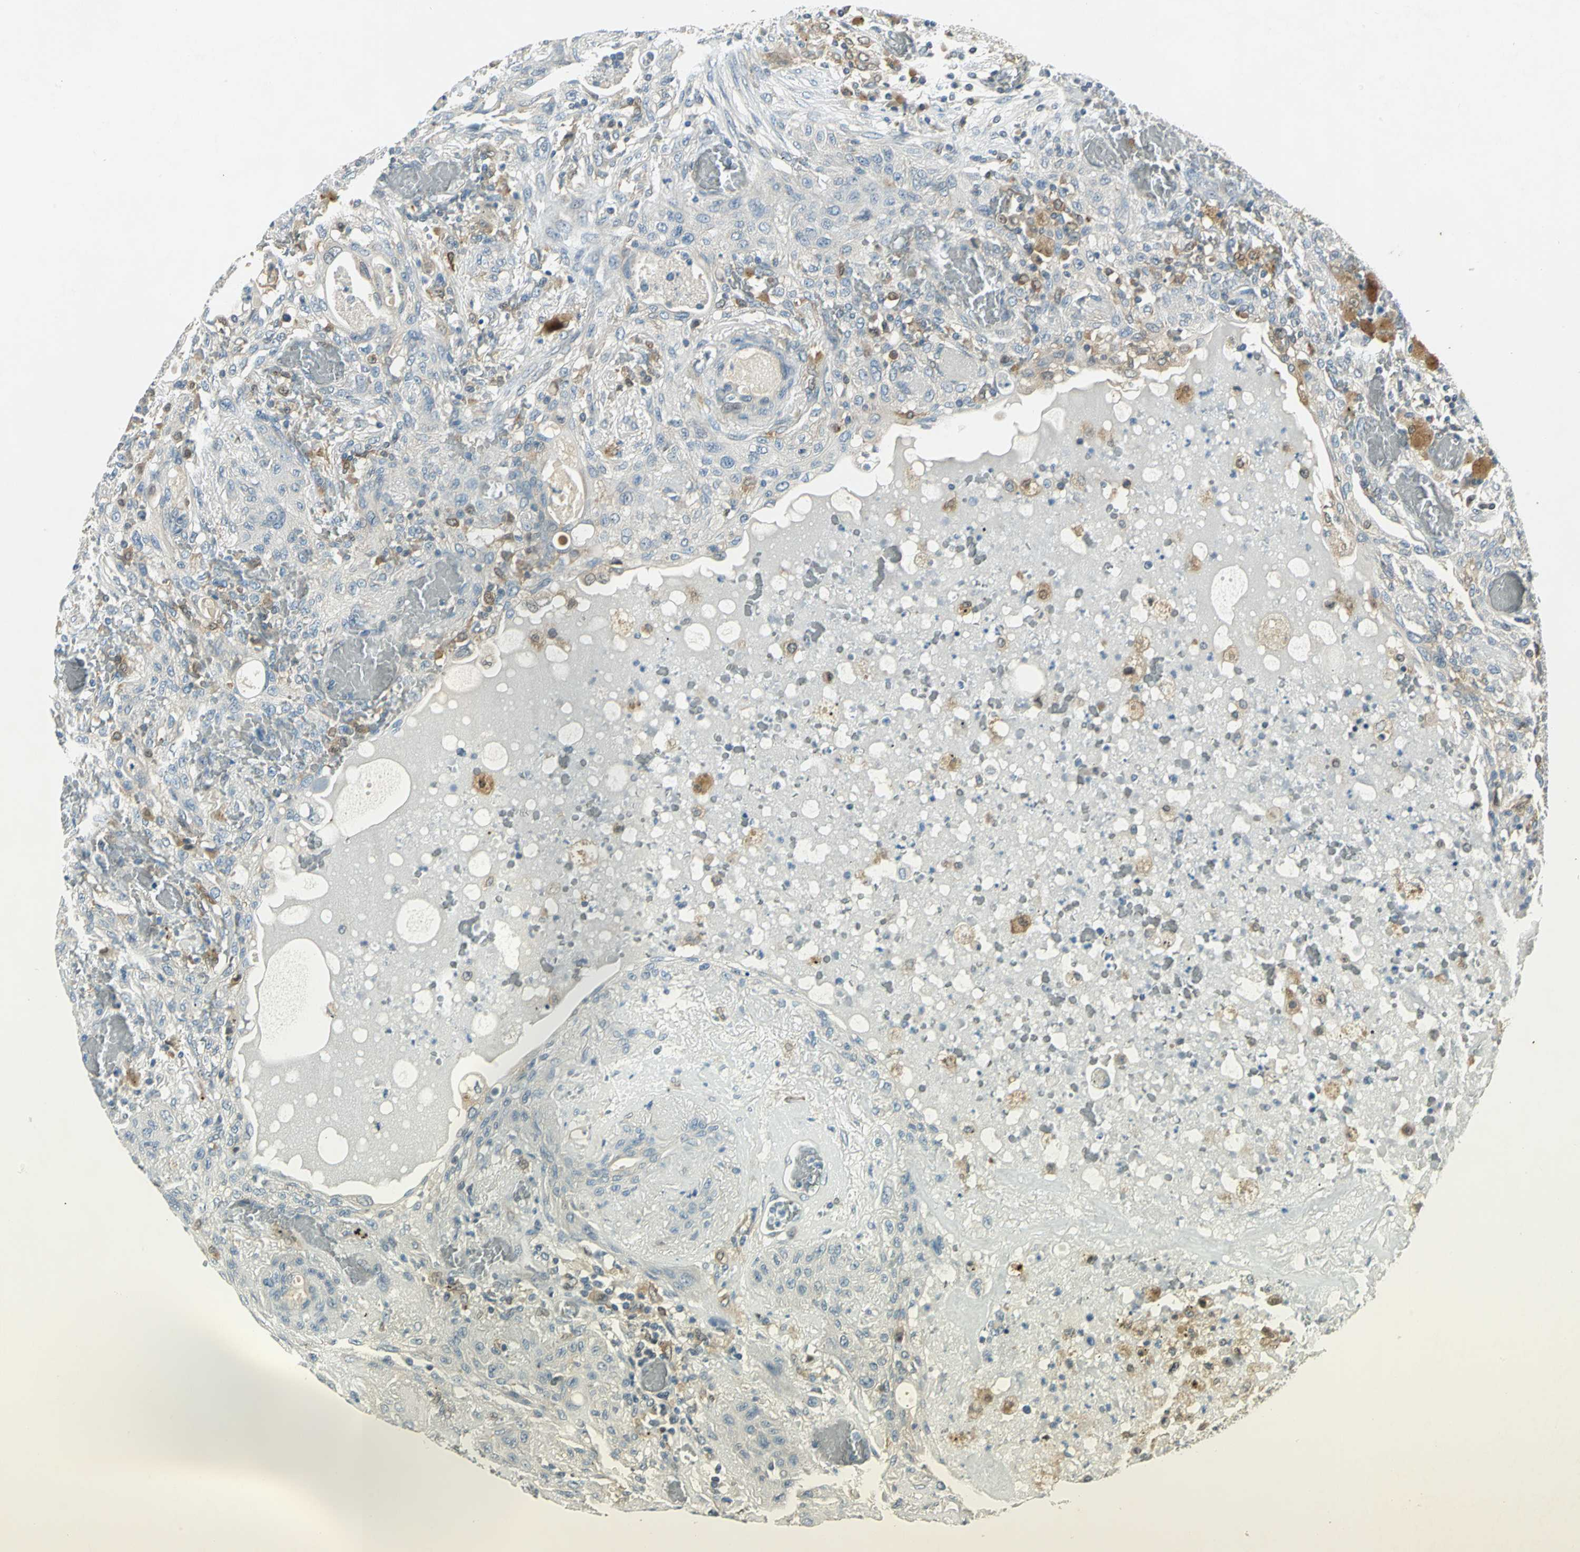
{"staining": {"intensity": "weak", "quantity": "25%-75%", "location": "cytoplasmic/membranous"}, "tissue": "lung cancer", "cell_type": "Tumor cells", "image_type": "cancer", "snomed": [{"axis": "morphology", "description": "Squamous cell carcinoma, NOS"}, {"axis": "topography", "description": "Lung"}], "caption": "Protein analysis of lung cancer (squamous cell carcinoma) tissue shows weak cytoplasmic/membranous staining in approximately 25%-75% of tumor cells.", "gene": "FYN", "patient": {"sex": "female", "age": 47}}